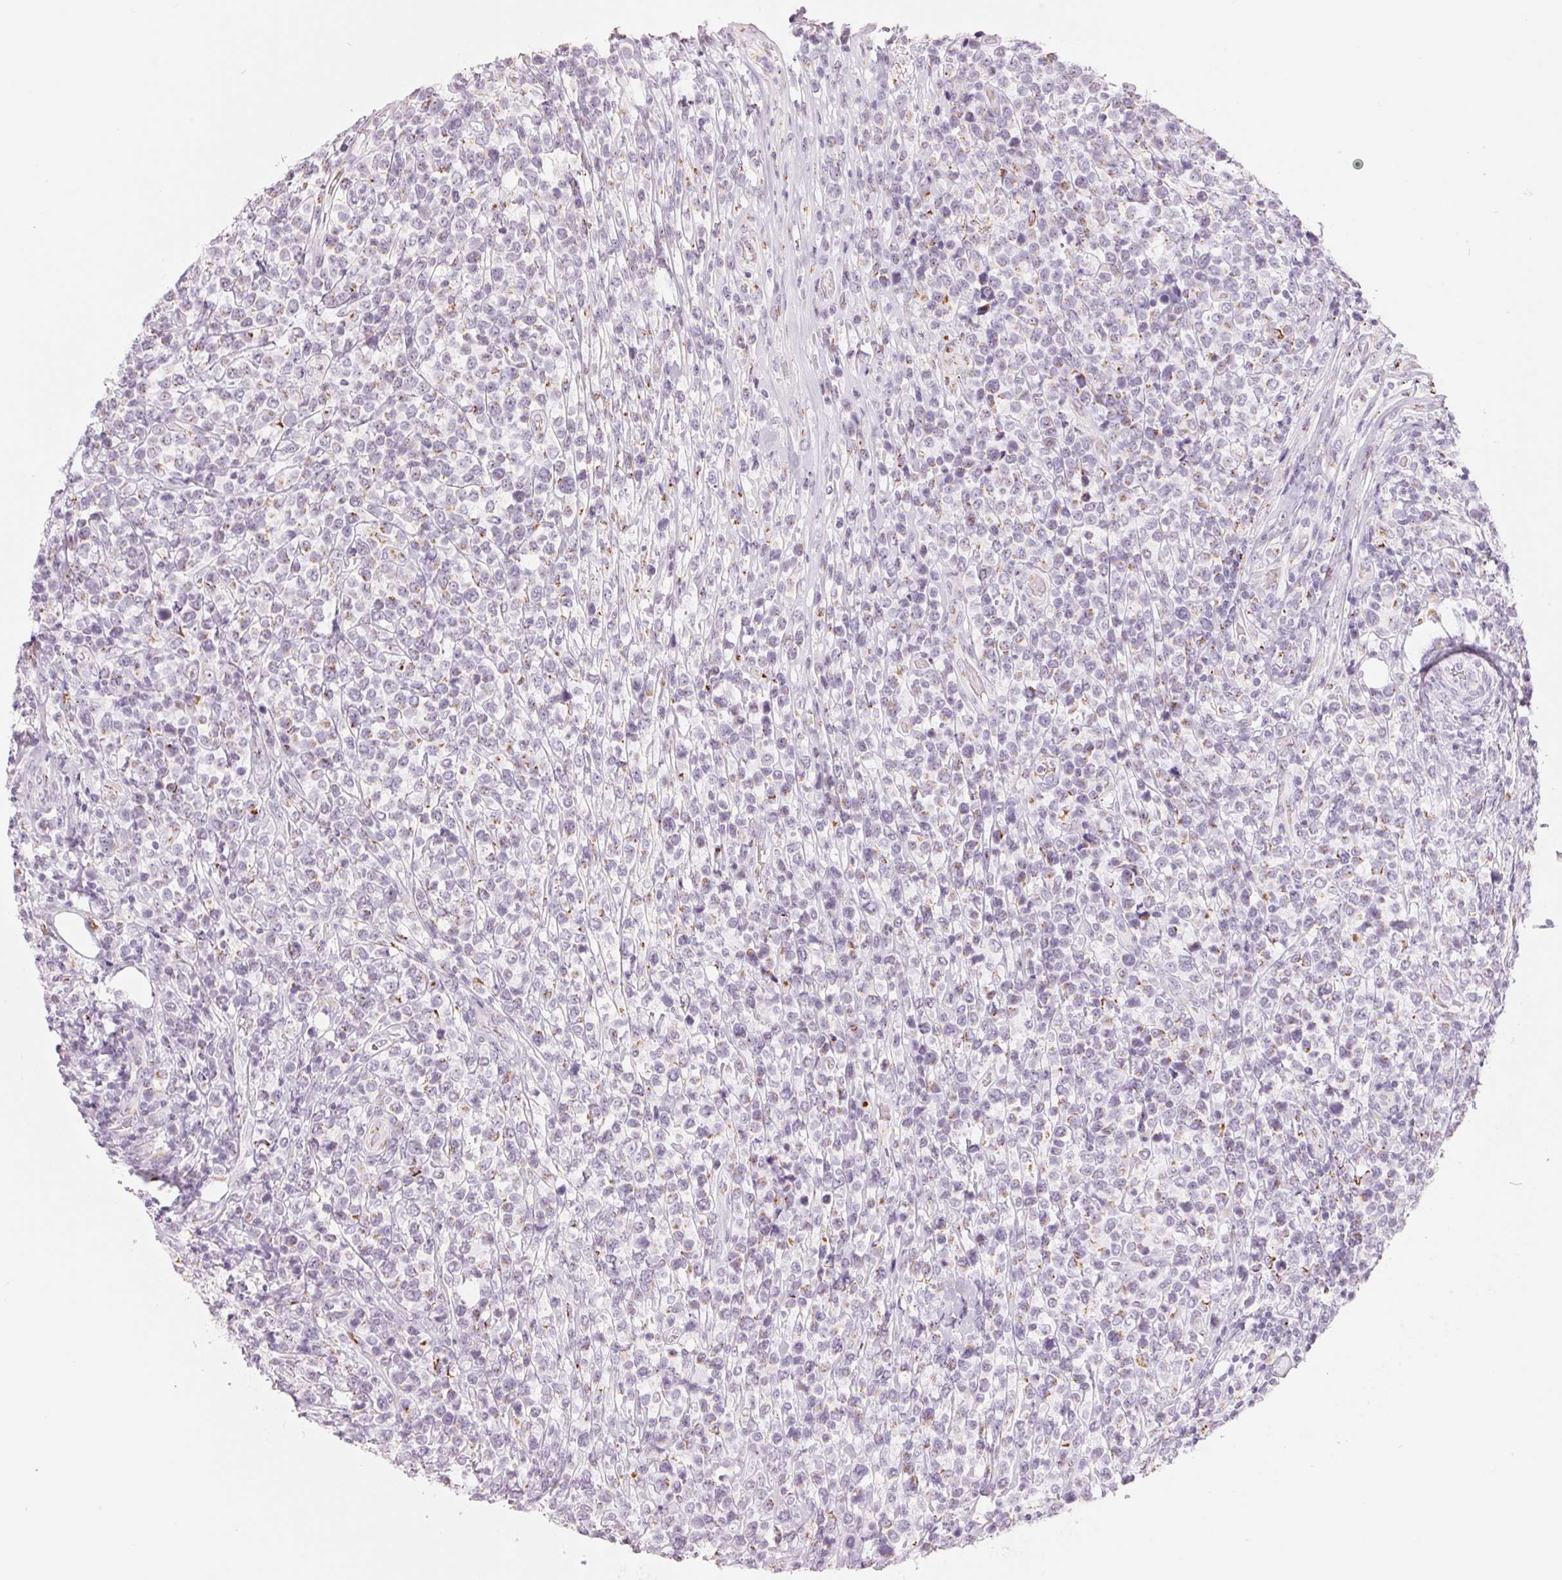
{"staining": {"intensity": "weak", "quantity": "<25%", "location": "cytoplasmic/membranous"}, "tissue": "lymphoma", "cell_type": "Tumor cells", "image_type": "cancer", "snomed": [{"axis": "morphology", "description": "Malignant lymphoma, non-Hodgkin's type, High grade"}, {"axis": "topography", "description": "Soft tissue"}], "caption": "Tumor cells are negative for brown protein staining in lymphoma. Brightfield microscopy of immunohistochemistry (IHC) stained with DAB (3,3'-diaminobenzidine) (brown) and hematoxylin (blue), captured at high magnification.", "gene": "GALNT7", "patient": {"sex": "female", "age": 56}}